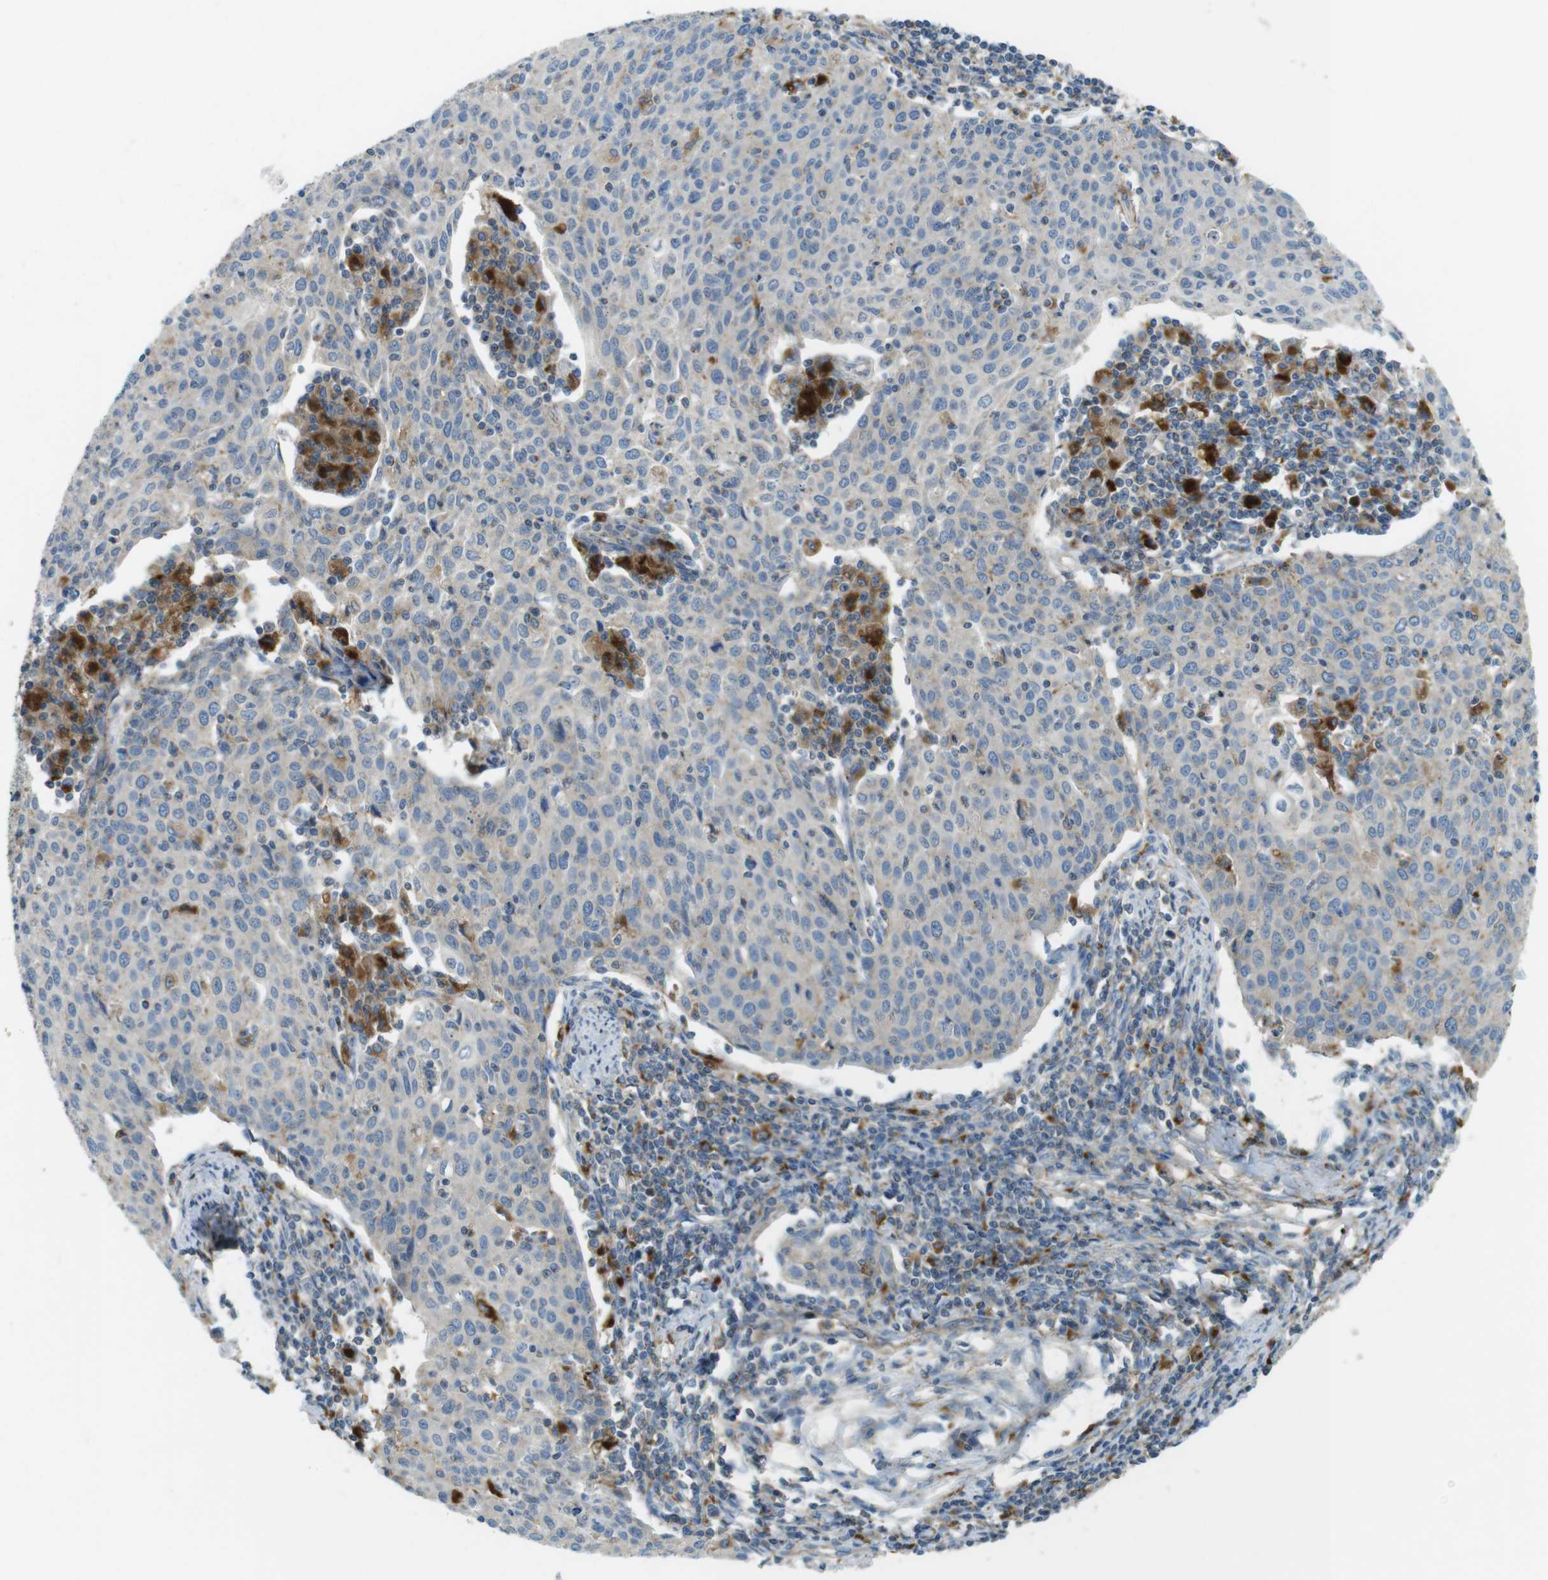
{"staining": {"intensity": "negative", "quantity": "none", "location": "none"}, "tissue": "cervical cancer", "cell_type": "Tumor cells", "image_type": "cancer", "snomed": [{"axis": "morphology", "description": "Squamous cell carcinoma, NOS"}, {"axis": "topography", "description": "Cervix"}], "caption": "This is an immunohistochemistry (IHC) image of human cervical cancer (squamous cell carcinoma). There is no staining in tumor cells.", "gene": "LAMP1", "patient": {"sex": "female", "age": 38}}